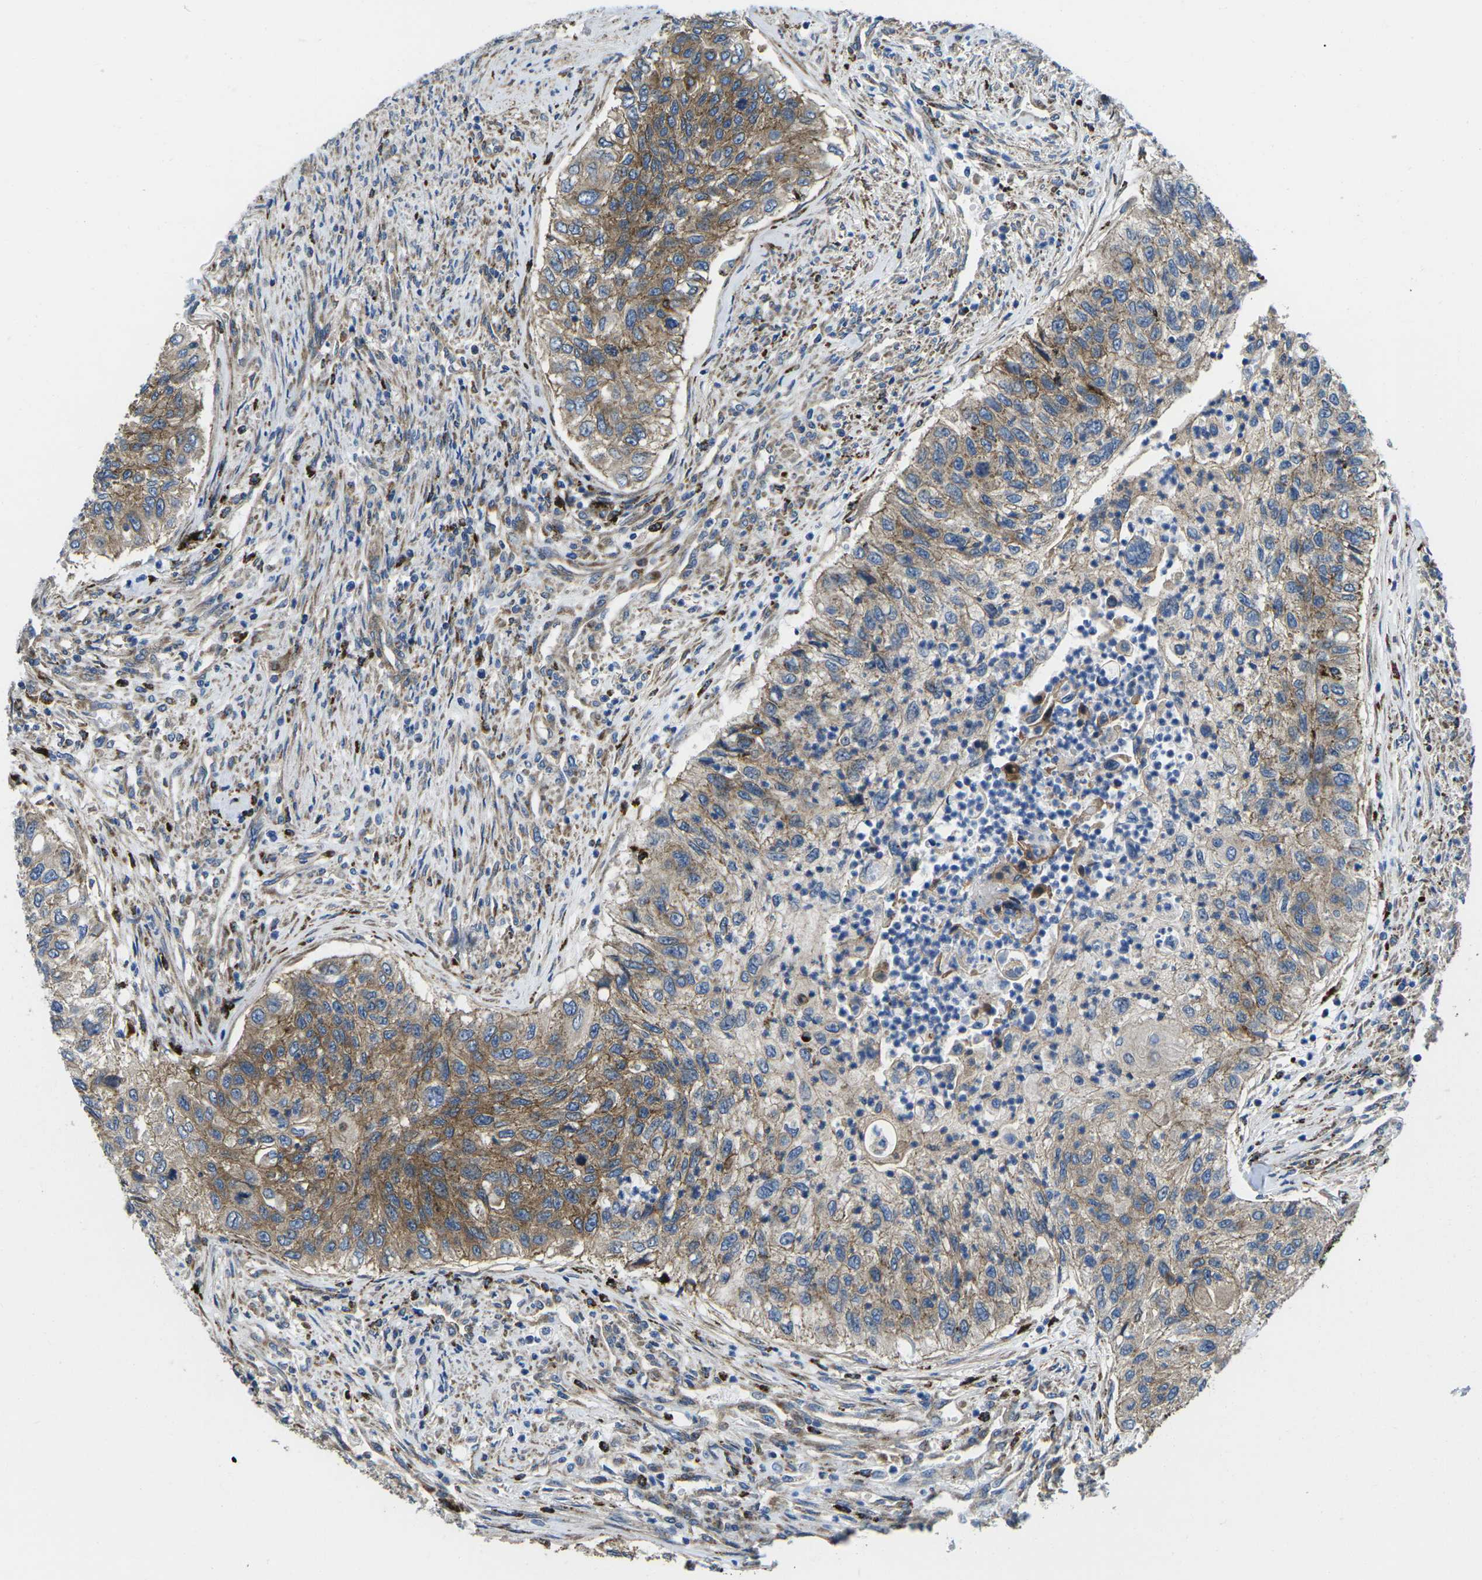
{"staining": {"intensity": "moderate", "quantity": ">75%", "location": "cytoplasmic/membranous"}, "tissue": "urothelial cancer", "cell_type": "Tumor cells", "image_type": "cancer", "snomed": [{"axis": "morphology", "description": "Urothelial carcinoma, High grade"}, {"axis": "topography", "description": "Urinary bladder"}], "caption": "Human urothelial carcinoma (high-grade) stained with a brown dye reveals moderate cytoplasmic/membranous positive expression in approximately >75% of tumor cells.", "gene": "DLG1", "patient": {"sex": "female", "age": 60}}